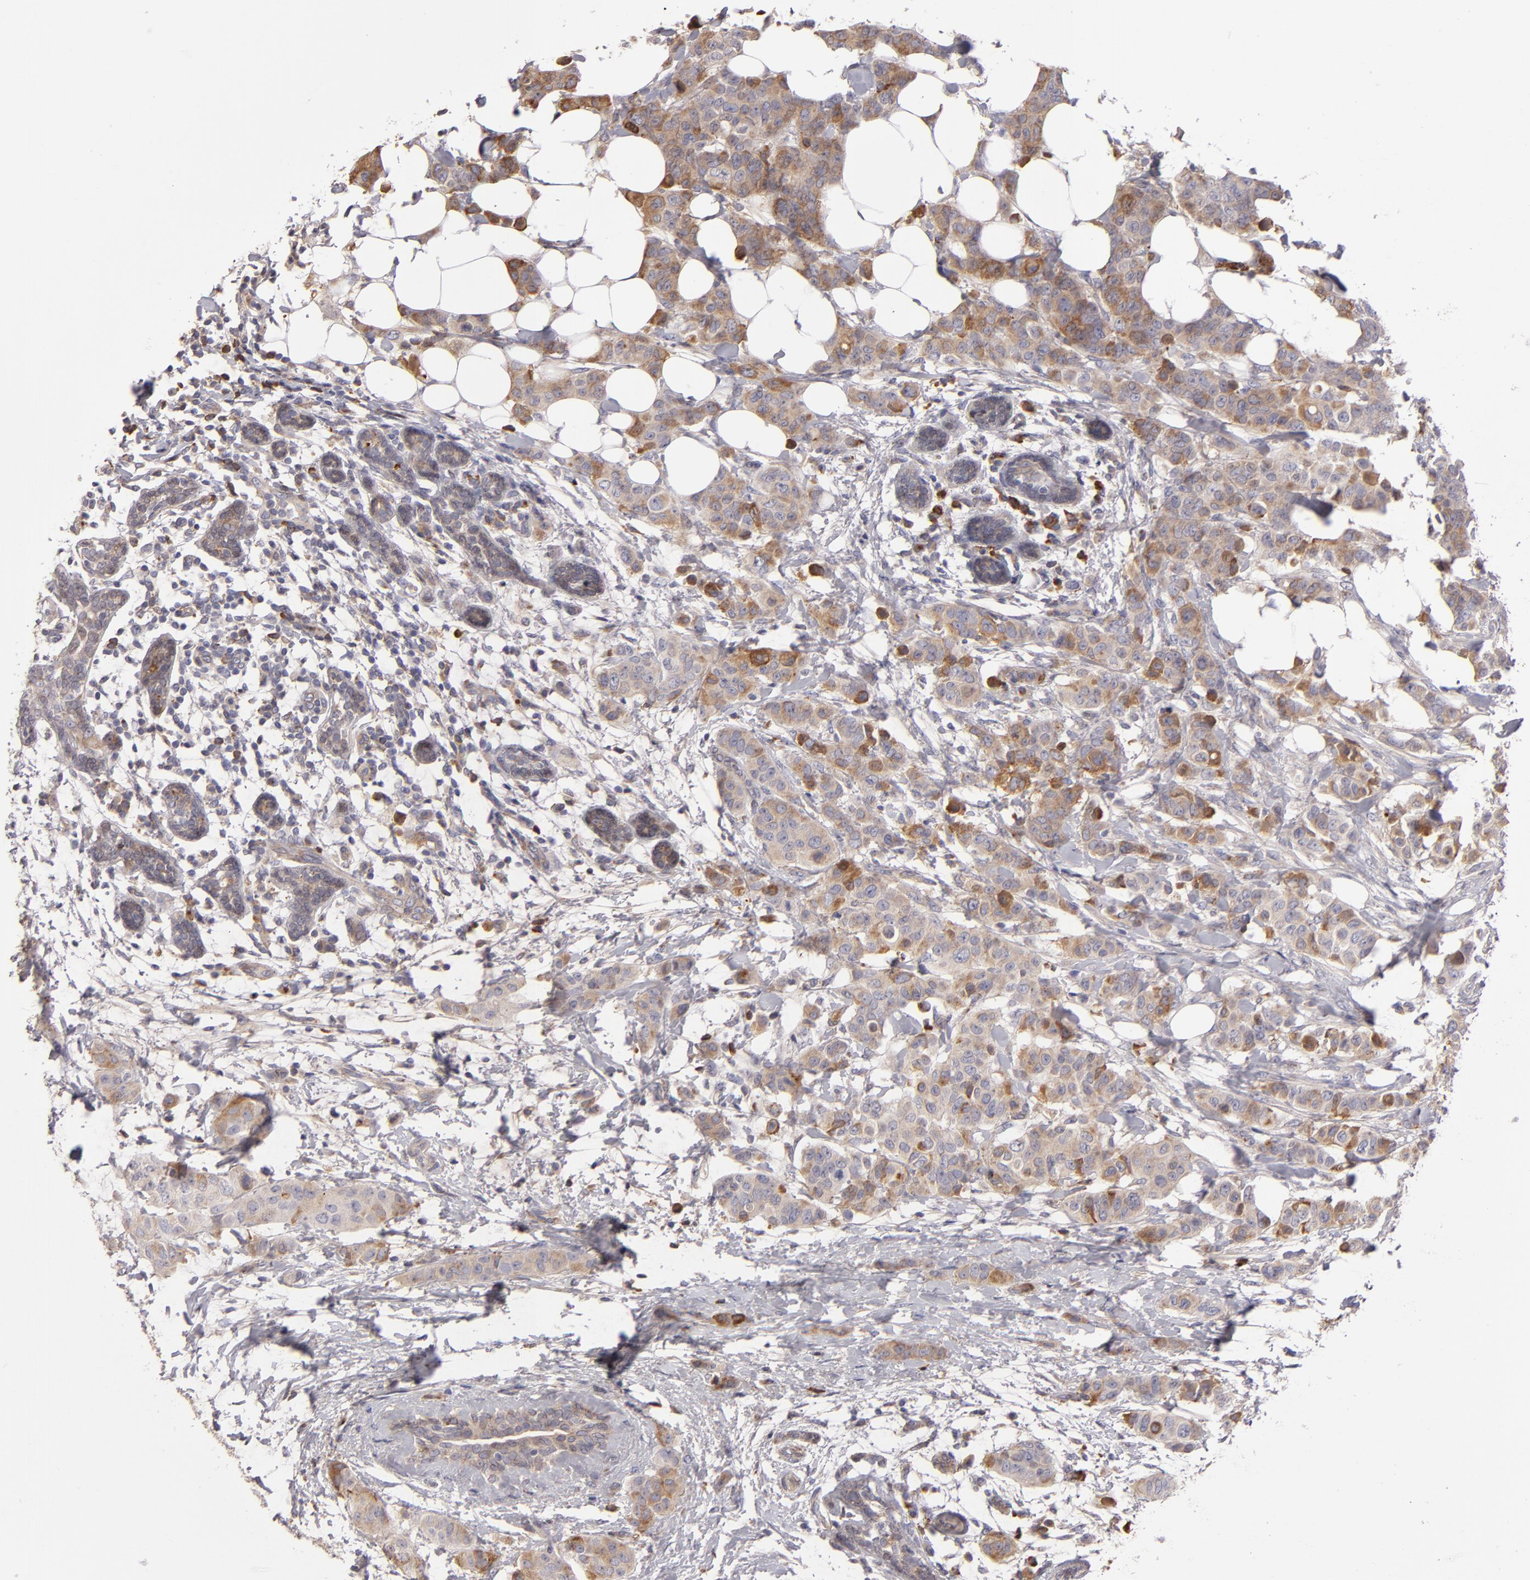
{"staining": {"intensity": "moderate", "quantity": ">75%", "location": "cytoplasmic/membranous"}, "tissue": "breast cancer", "cell_type": "Tumor cells", "image_type": "cancer", "snomed": [{"axis": "morphology", "description": "Duct carcinoma"}, {"axis": "topography", "description": "Breast"}], "caption": "A brown stain shows moderate cytoplasmic/membranous staining of a protein in human breast intraductal carcinoma tumor cells.", "gene": "CFB", "patient": {"sex": "female", "age": 40}}